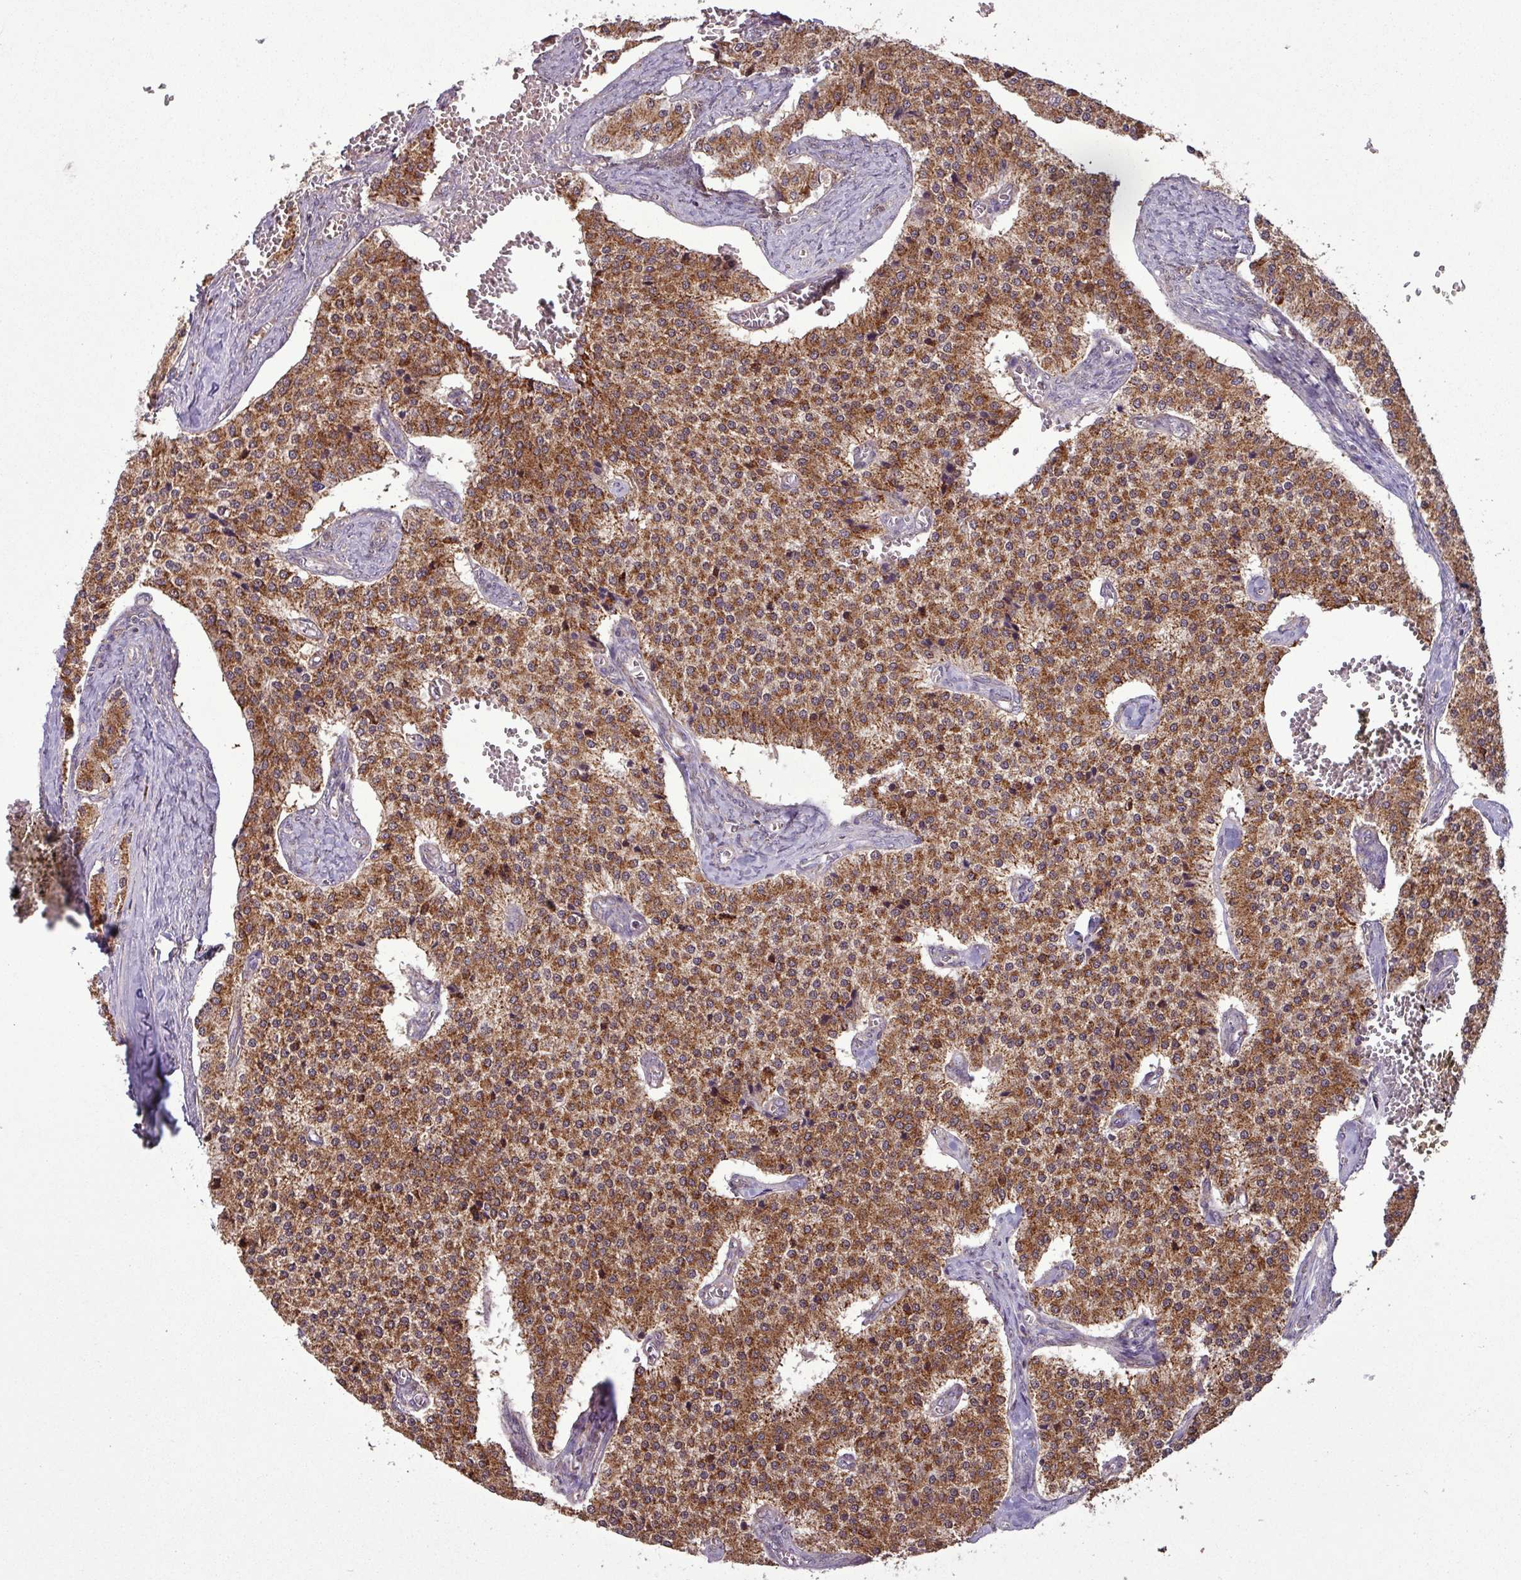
{"staining": {"intensity": "strong", "quantity": ">75%", "location": "cytoplasmic/membranous"}, "tissue": "carcinoid", "cell_type": "Tumor cells", "image_type": "cancer", "snomed": [{"axis": "morphology", "description": "Carcinoid, malignant, NOS"}, {"axis": "topography", "description": "Colon"}], "caption": "Strong cytoplasmic/membranous protein positivity is seen in about >75% of tumor cells in malignant carcinoid.", "gene": "MCTP2", "patient": {"sex": "female", "age": 52}}